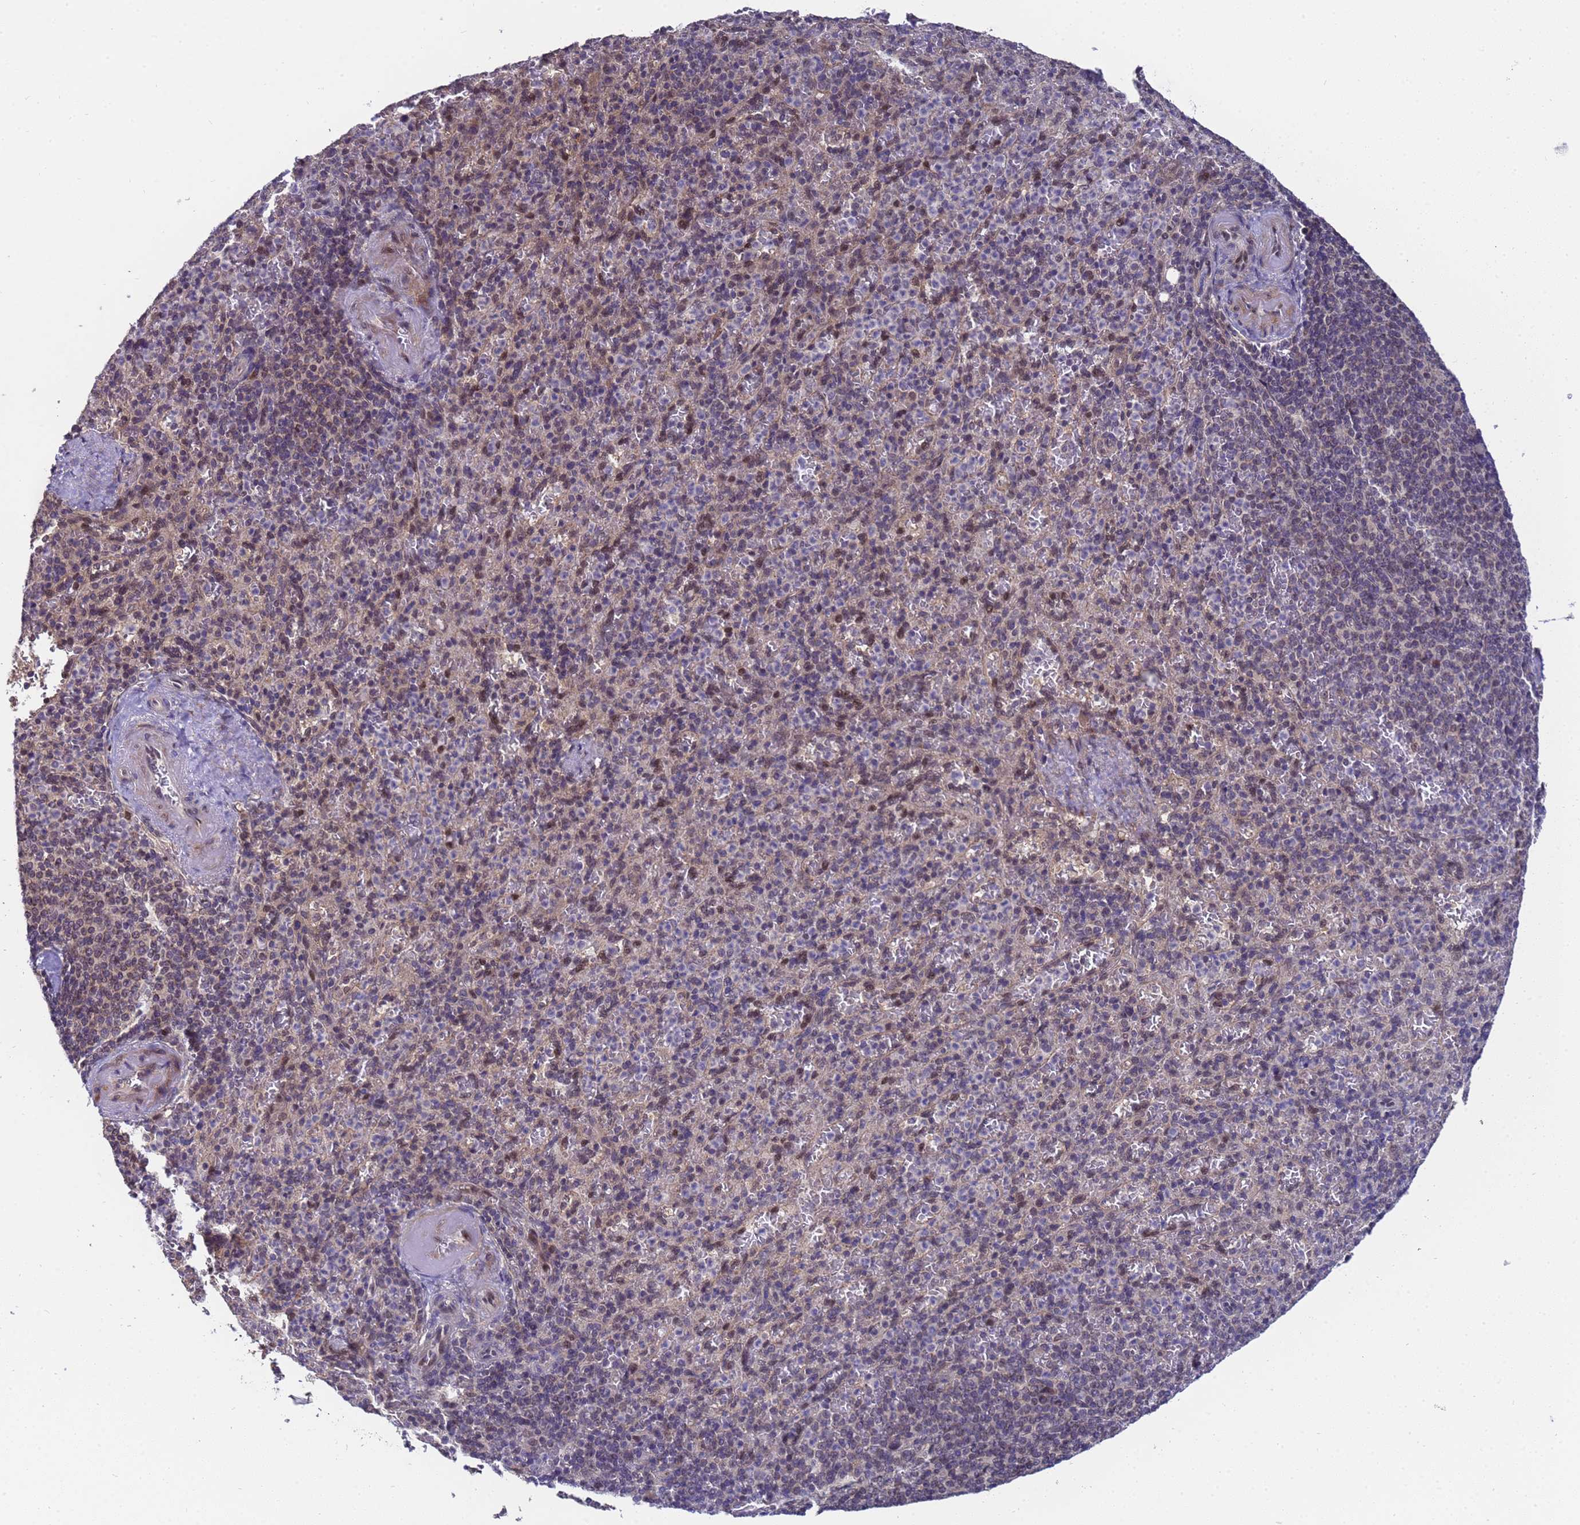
{"staining": {"intensity": "weak", "quantity": "<25%", "location": "nuclear"}, "tissue": "spleen", "cell_type": "Cells in red pulp", "image_type": "normal", "snomed": [{"axis": "morphology", "description": "Normal tissue, NOS"}, {"axis": "topography", "description": "Spleen"}], "caption": "There is no significant positivity in cells in red pulp of spleen. (Stains: DAB (3,3'-diaminobenzidine) IHC with hematoxylin counter stain, Microscopy: brightfield microscopy at high magnification).", "gene": "ANAPC13", "patient": {"sex": "female", "age": 74}}